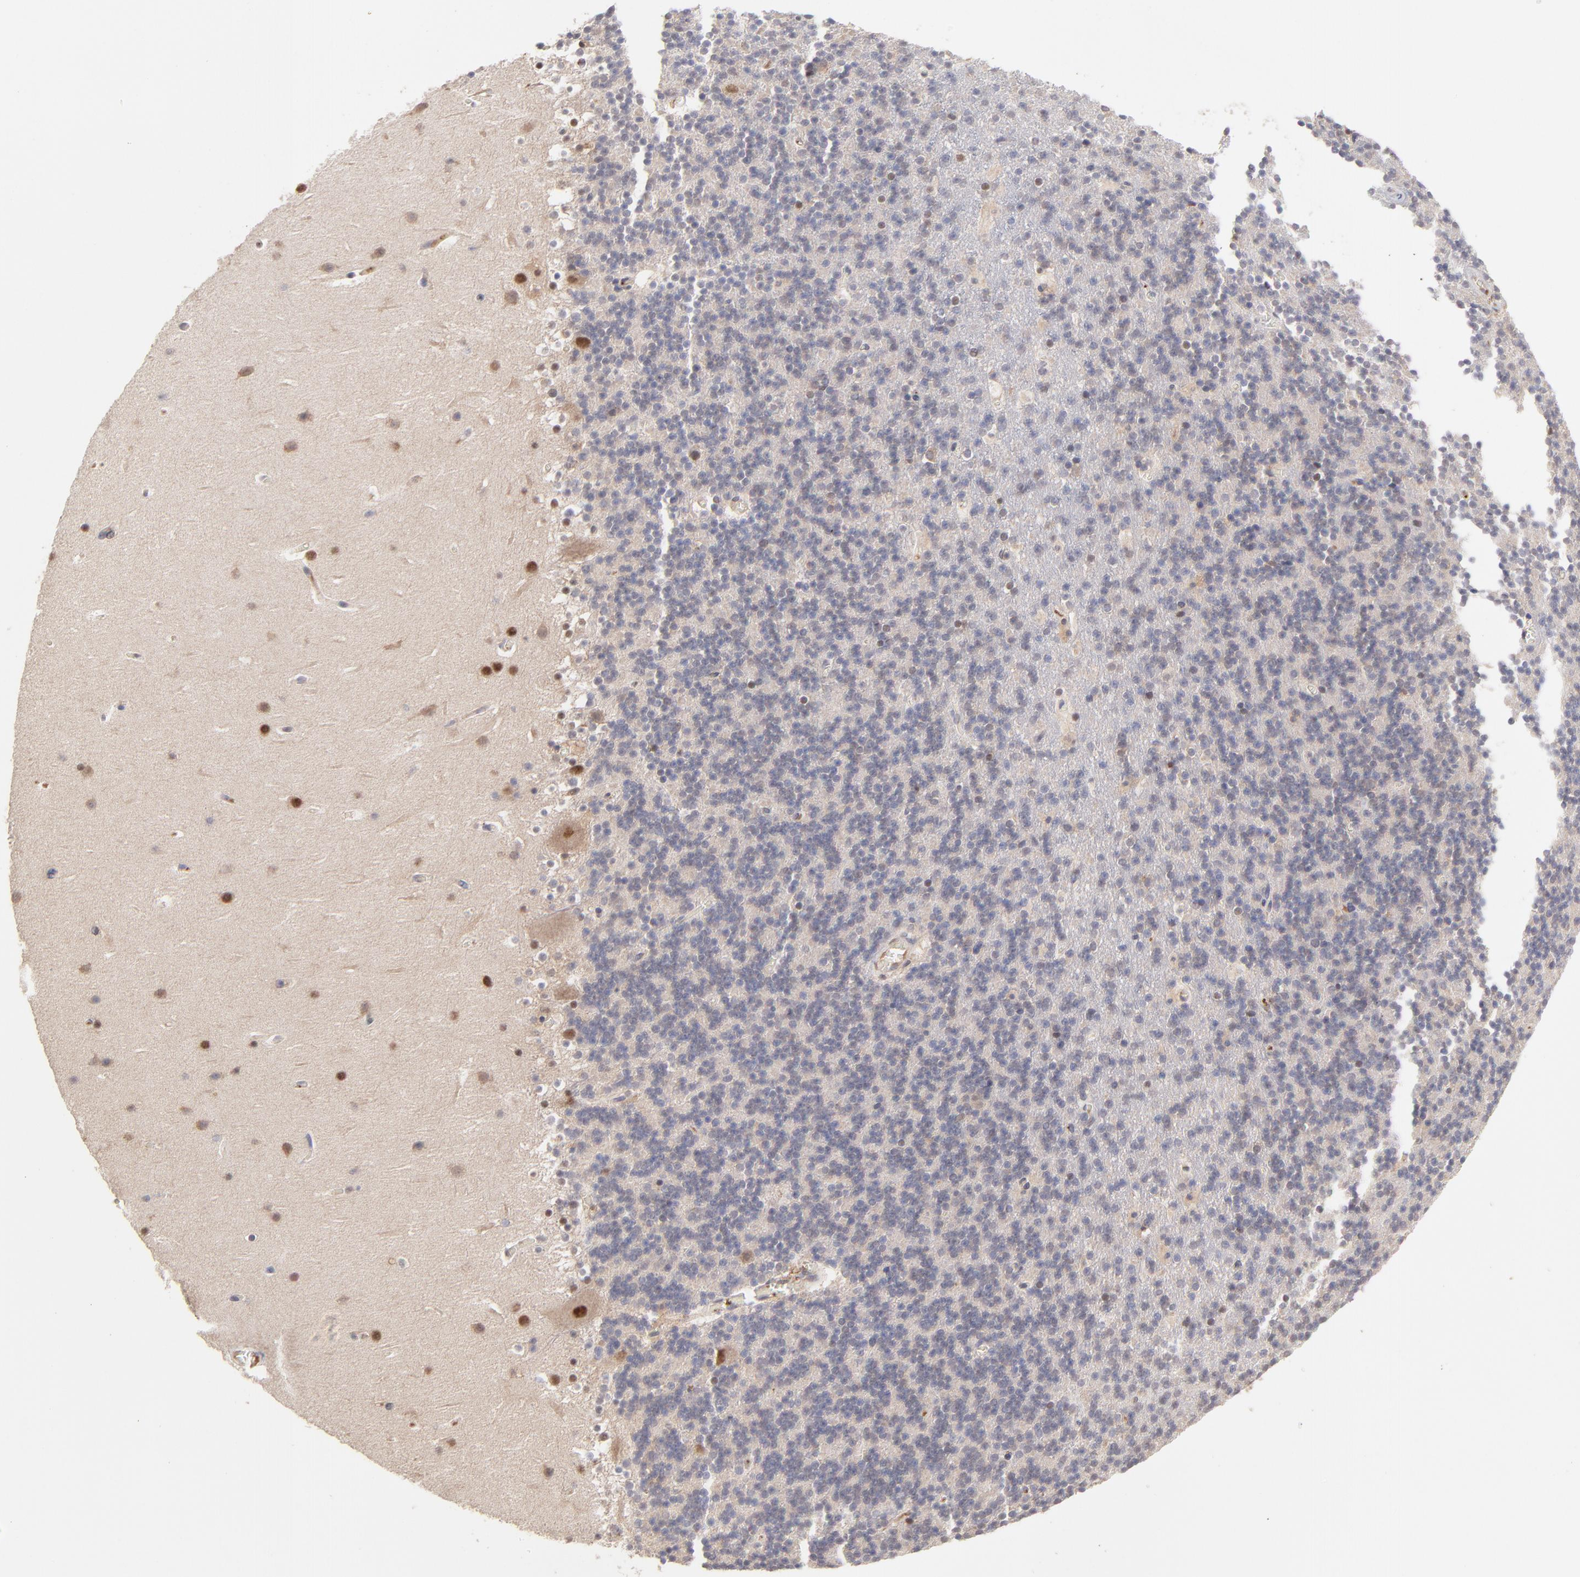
{"staining": {"intensity": "weak", "quantity": "<25%", "location": "nuclear"}, "tissue": "cerebellum", "cell_type": "Cells in granular layer", "image_type": "normal", "snomed": [{"axis": "morphology", "description": "Normal tissue, NOS"}, {"axis": "topography", "description": "Cerebellum"}], "caption": "Normal cerebellum was stained to show a protein in brown. There is no significant positivity in cells in granular layer. Nuclei are stained in blue.", "gene": "PSMD14", "patient": {"sex": "male", "age": 45}}